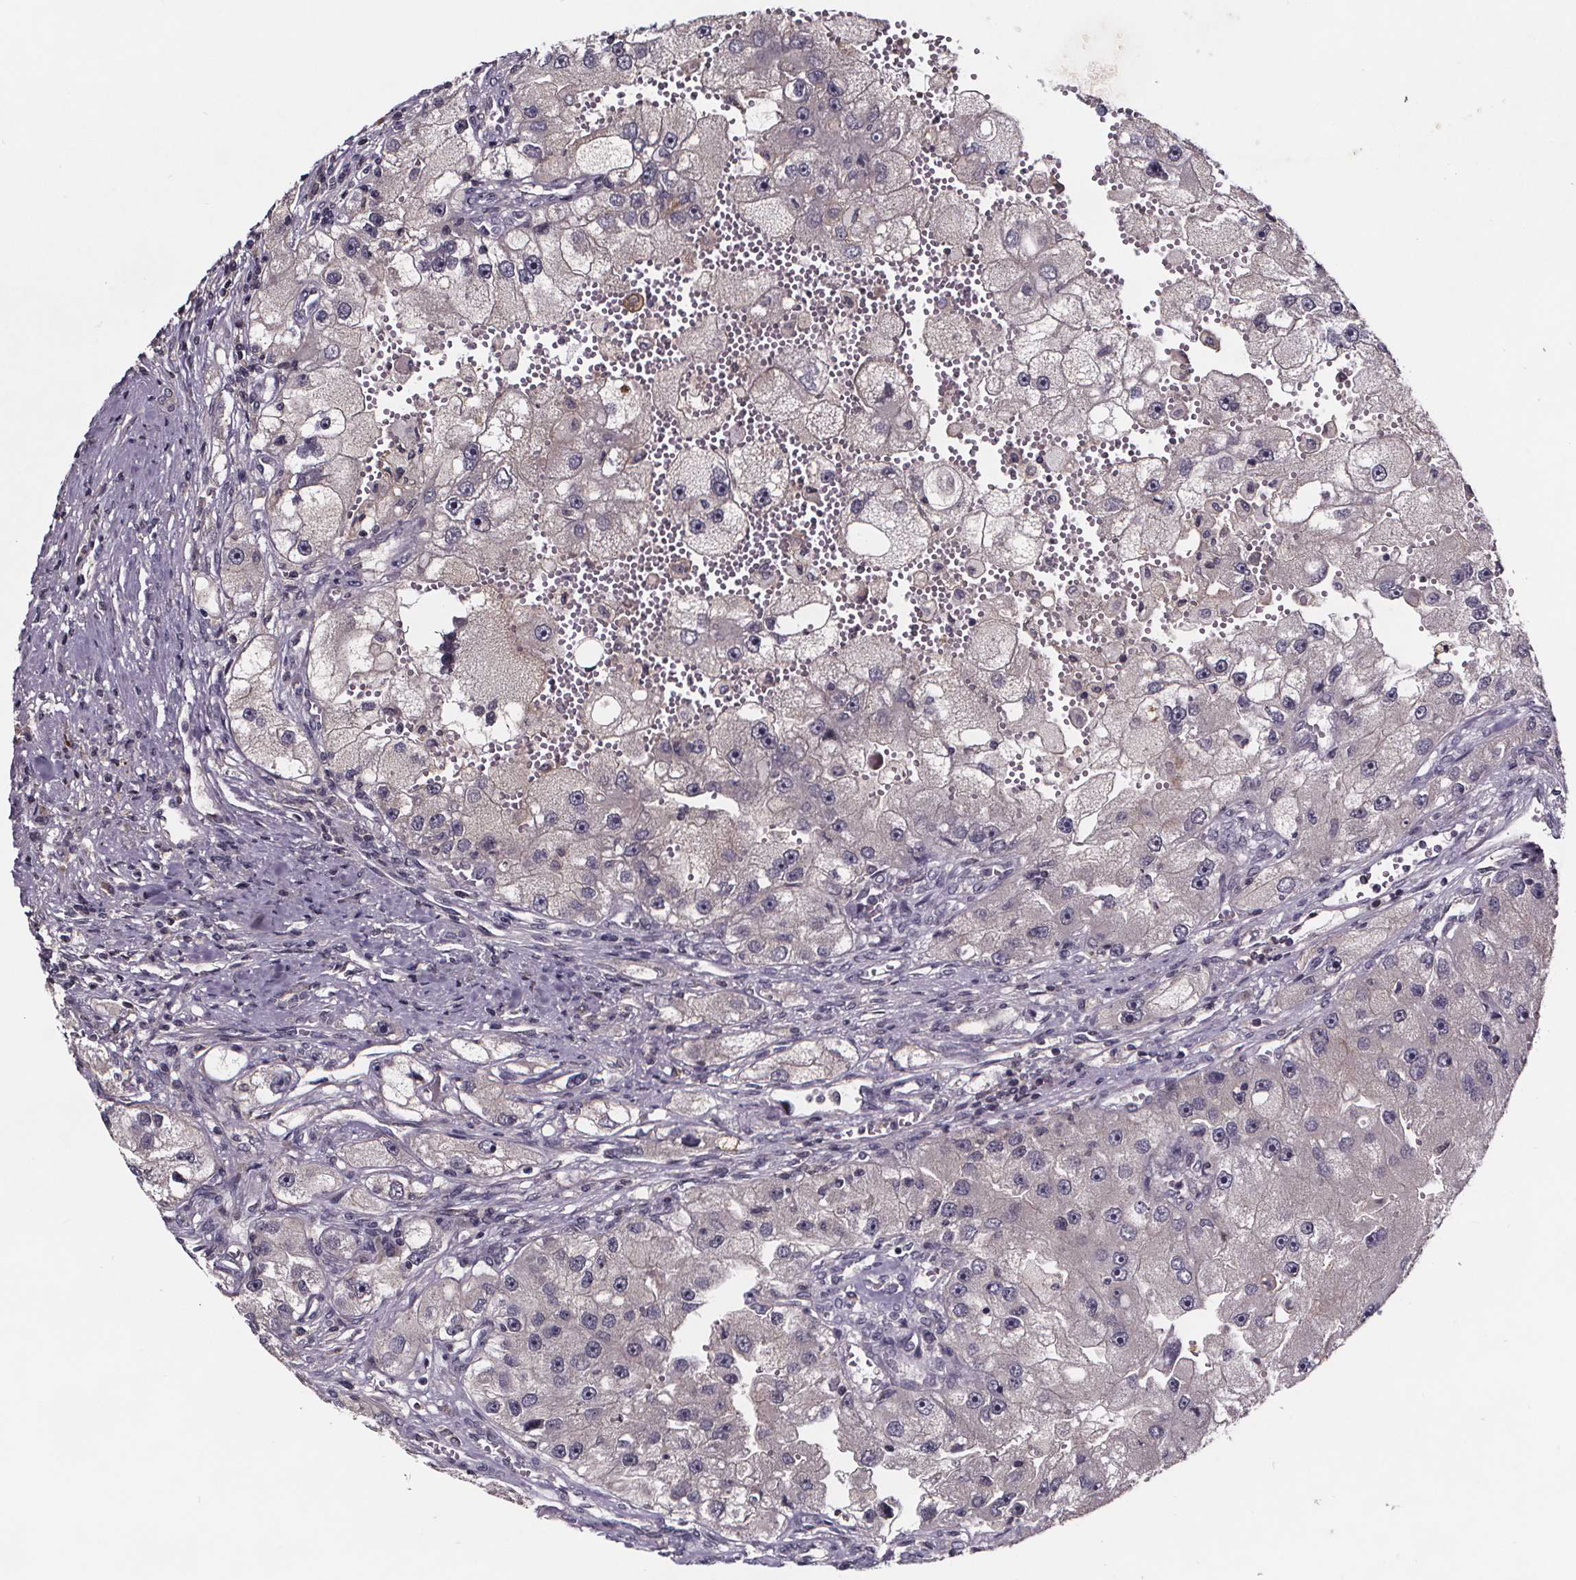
{"staining": {"intensity": "weak", "quantity": "<25%", "location": "nuclear"}, "tissue": "renal cancer", "cell_type": "Tumor cells", "image_type": "cancer", "snomed": [{"axis": "morphology", "description": "Adenocarcinoma, NOS"}, {"axis": "topography", "description": "Kidney"}], "caption": "DAB immunohistochemical staining of human adenocarcinoma (renal) shows no significant staining in tumor cells.", "gene": "NPHP4", "patient": {"sex": "male", "age": 63}}